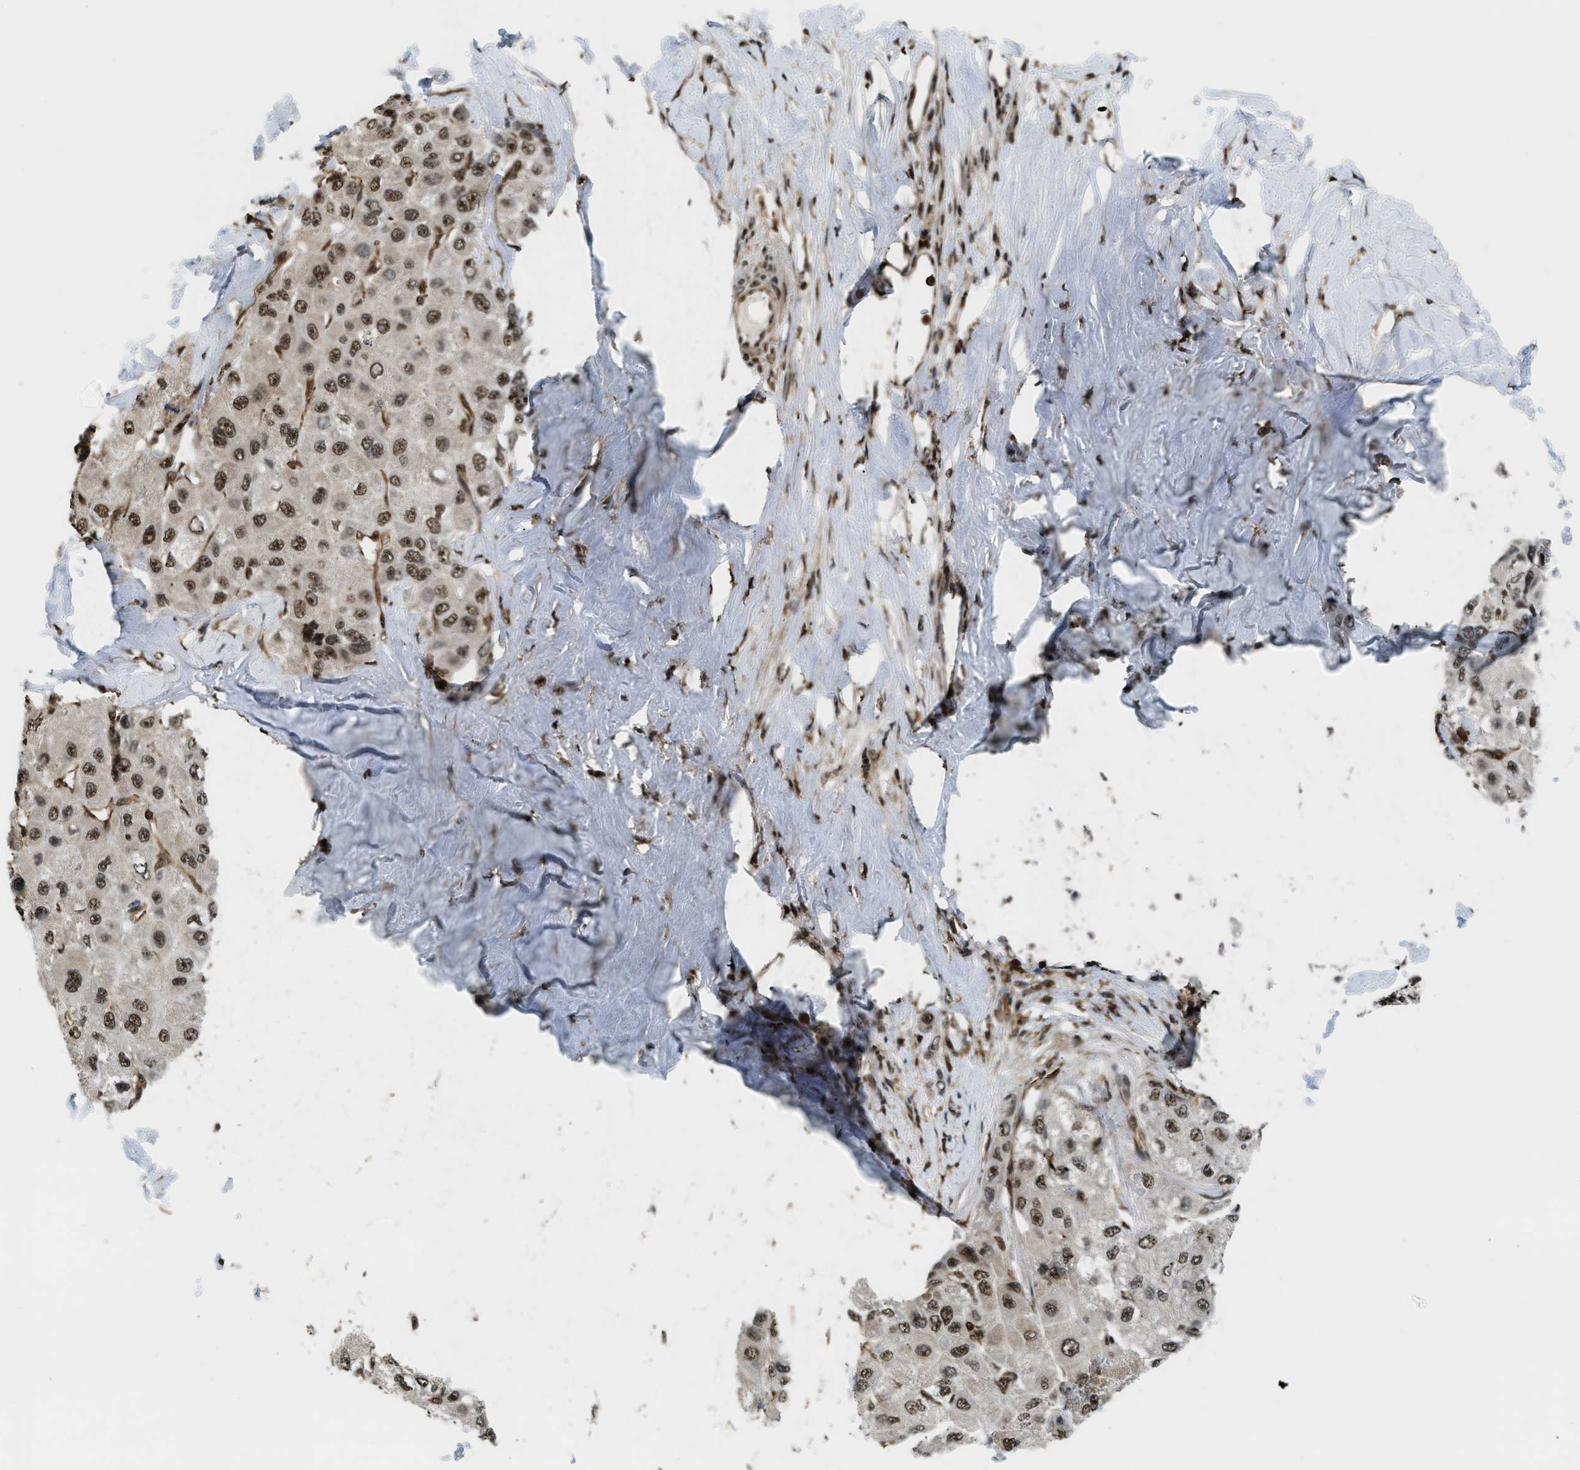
{"staining": {"intensity": "moderate", "quantity": ">75%", "location": "nuclear"}, "tissue": "liver cancer", "cell_type": "Tumor cells", "image_type": "cancer", "snomed": [{"axis": "morphology", "description": "Carcinoma, Hepatocellular, NOS"}, {"axis": "topography", "description": "Liver"}], "caption": "Immunohistochemical staining of liver hepatocellular carcinoma reveals medium levels of moderate nuclear protein expression in approximately >75% of tumor cells. Using DAB (3,3'-diaminobenzidine) (brown) and hematoxylin (blue) stains, captured at high magnification using brightfield microscopy.", "gene": "E2F1", "patient": {"sex": "male", "age": 80}}